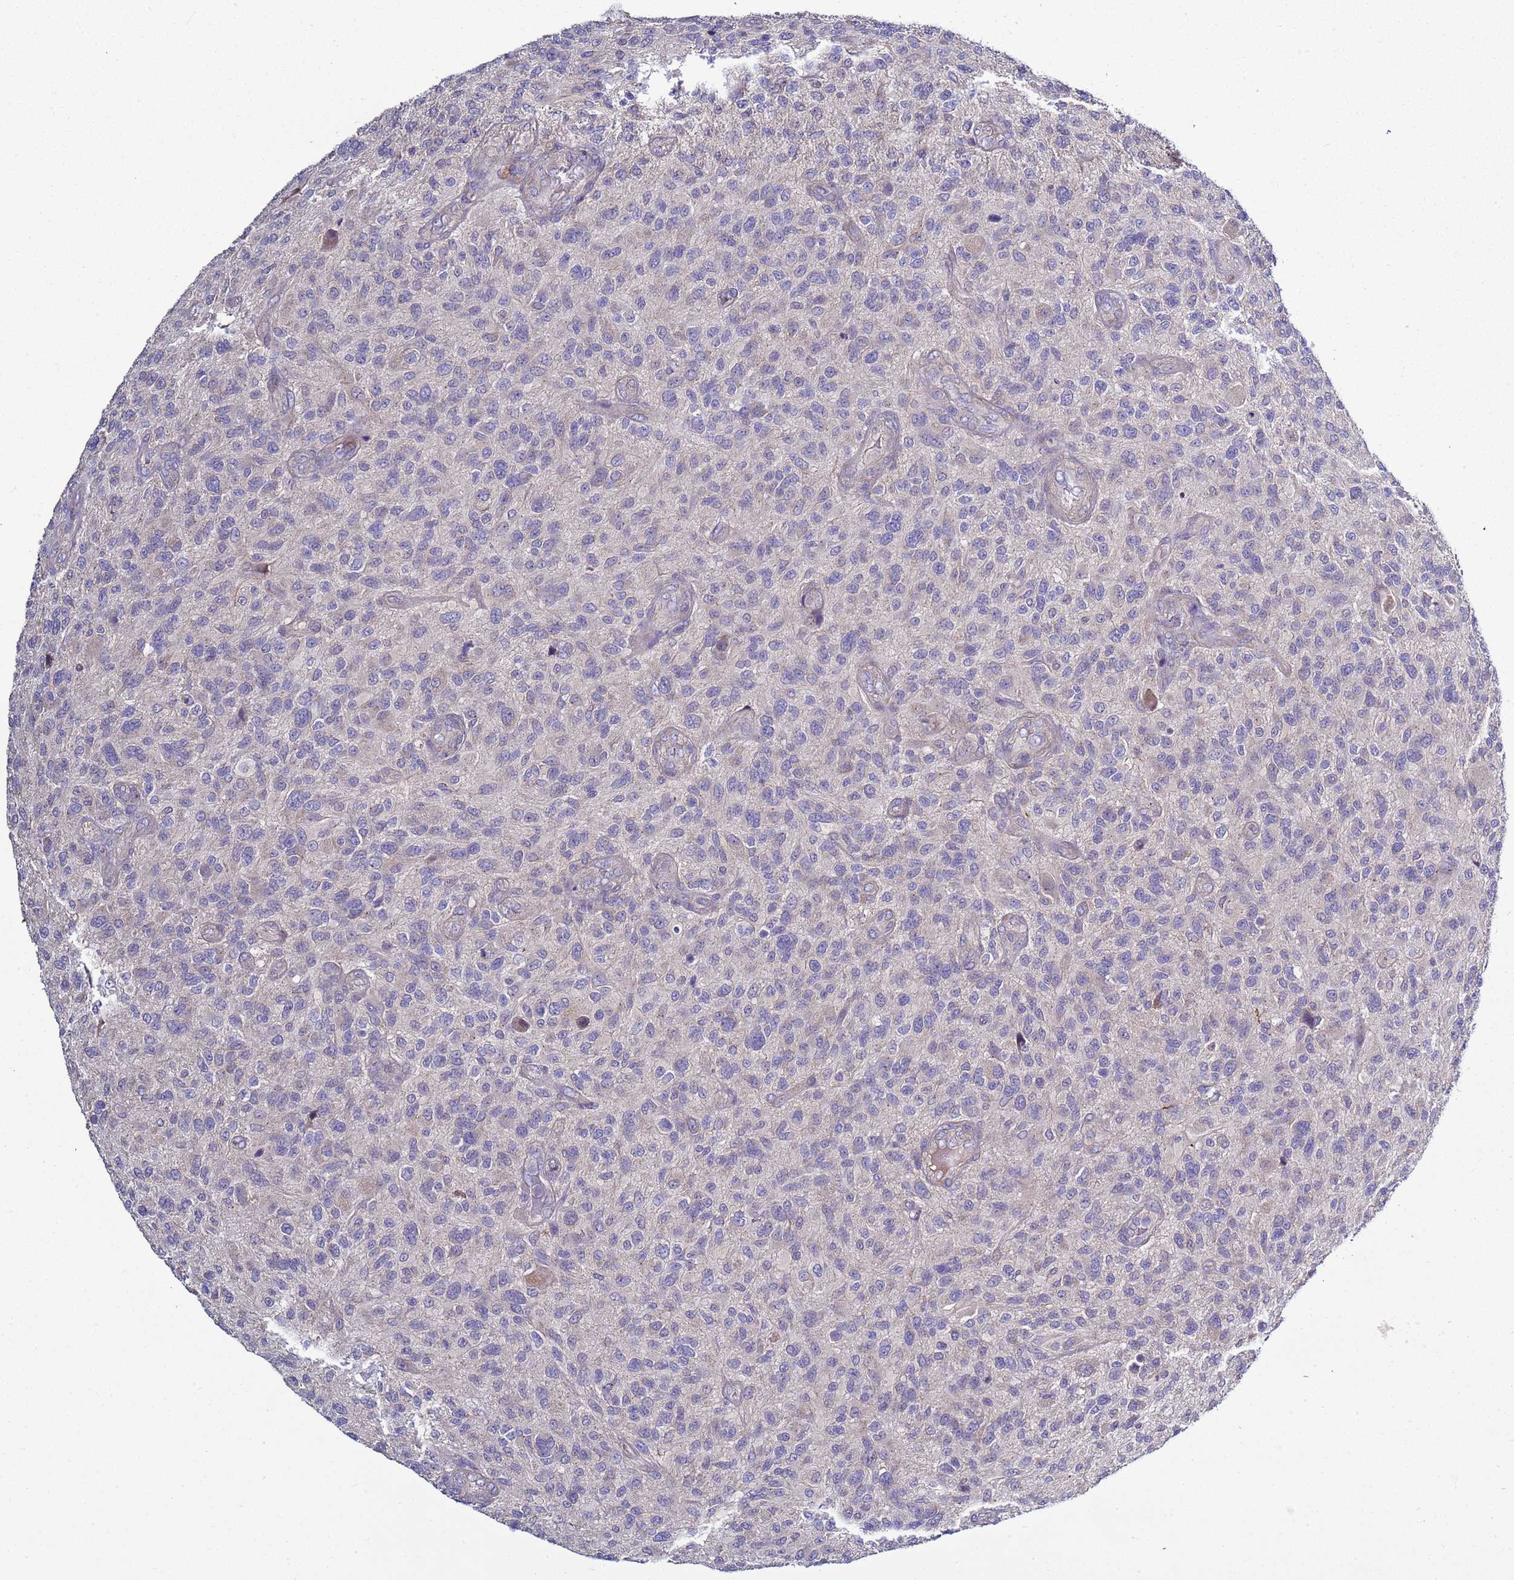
{"staining": {"intensity": "negative", "quantity": "none", "location": "none"}, "tissue": "glioma", "cell_type": "Tumor cells", "image_type": "cancer", "snomed": [{"axis": "morphology", "description": "Glioma, malignant, High grade"}, {"axis": "topography", "description": "Brain"}], "caption": "DAB (3,3'-diaminobenzidine) immunohistochemical staining of human malignant glioma (high-grade) shows no significant staining in tumor cells.", "gene": "RABL2B", "patient": {"sex": "male", "age": 47}}